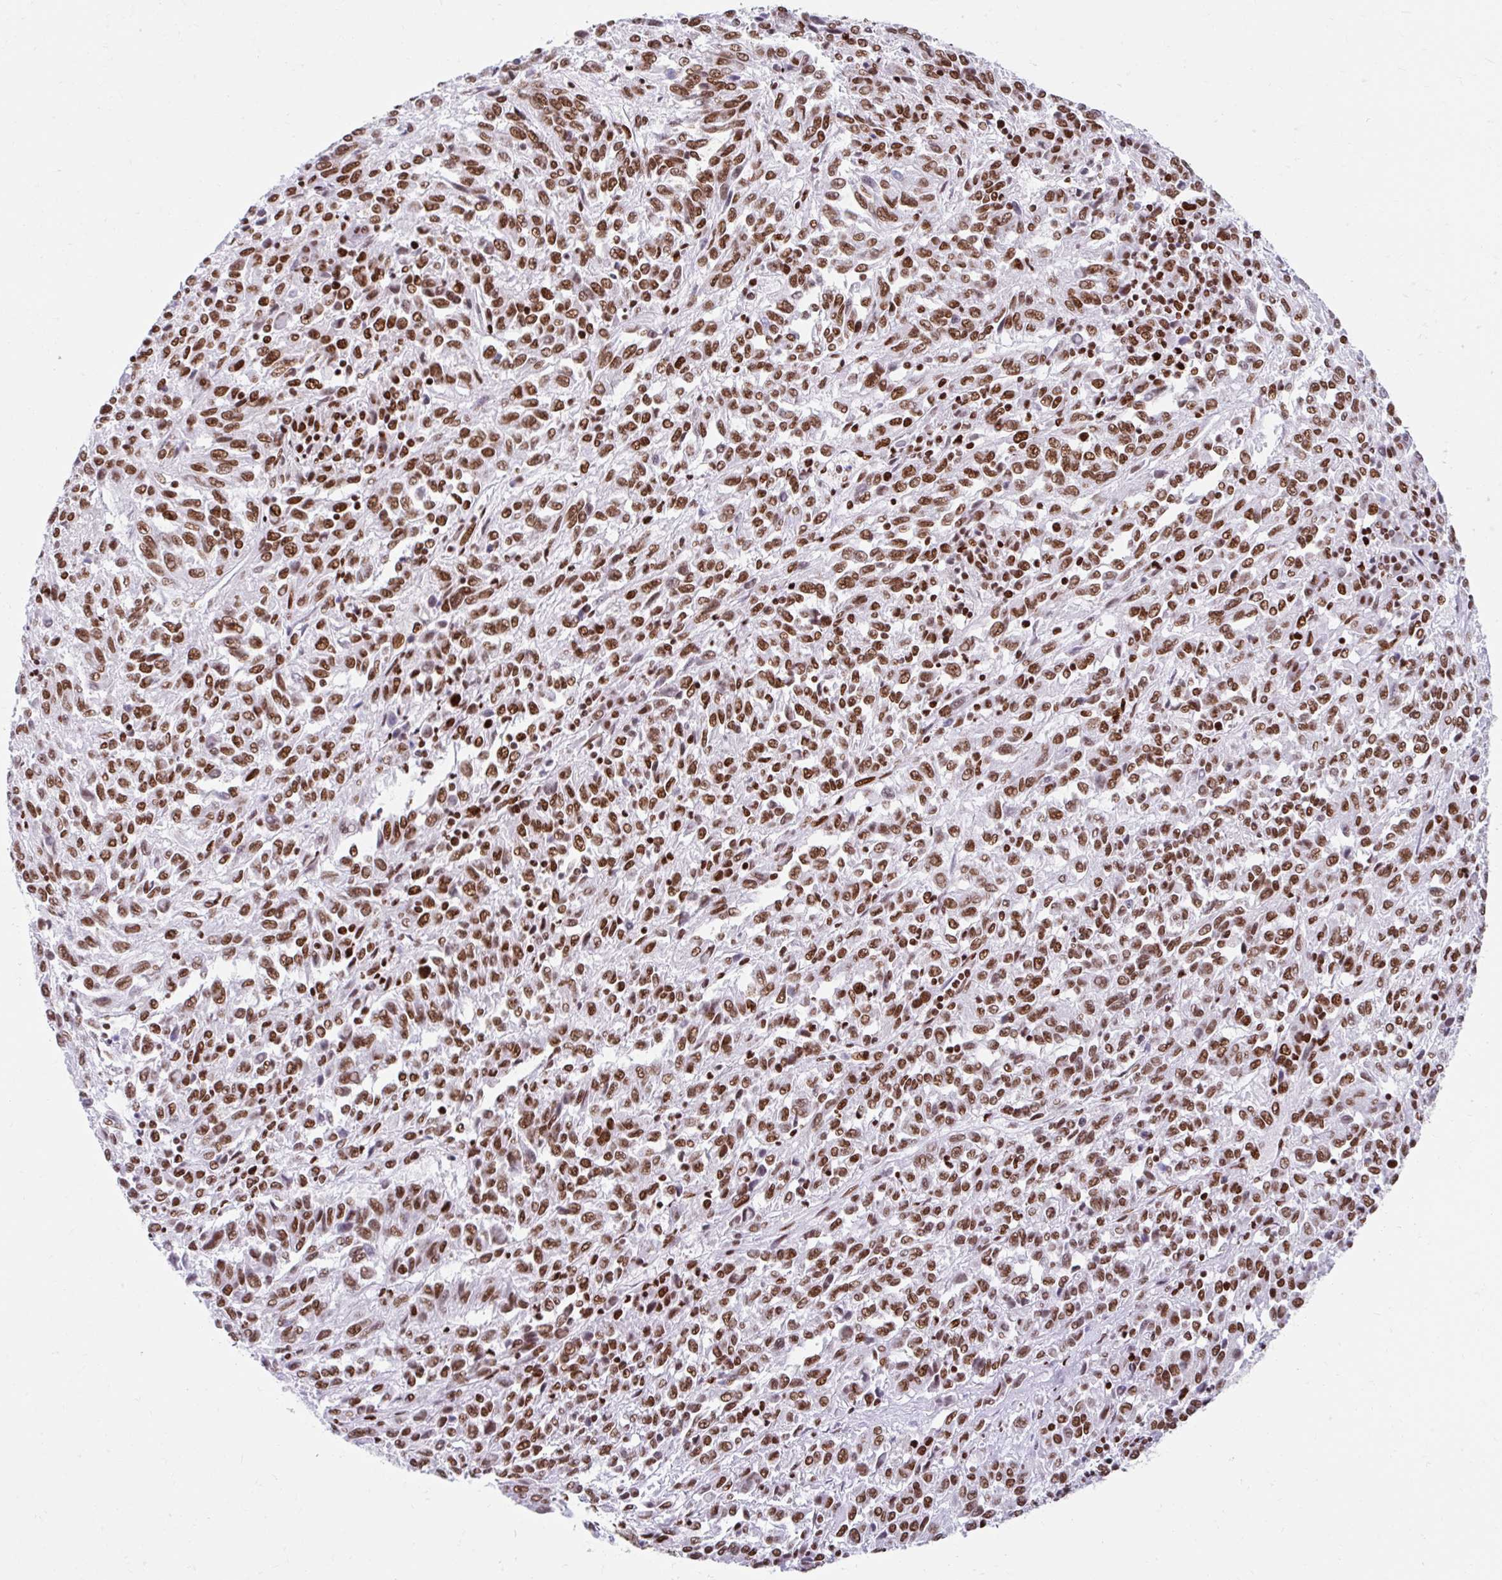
{"staining": {"intensity": "moderate", "quantity": ">75%", "location": "nuclear"}, "tissue": "melanoma", "cell_type": "Tumor cells", "image_type": "cancer", "snomed": [{"axis": "morphology", "description": "Malignant melanoma, Metastatic site"}, {"axis": "topography", "description": "Lung"}], "caption": "Immunohistochemistry histopathology image of neoplastic tissue: human melanoma stained using immunohistochemistry exhibits medium levels of moderate protein expression localized specifically in the nuclear of tumor cells, appearing as a nuclear brown color.", "gene": "KHDRBS1", "patient": {"sex": "male", "age": 64}}